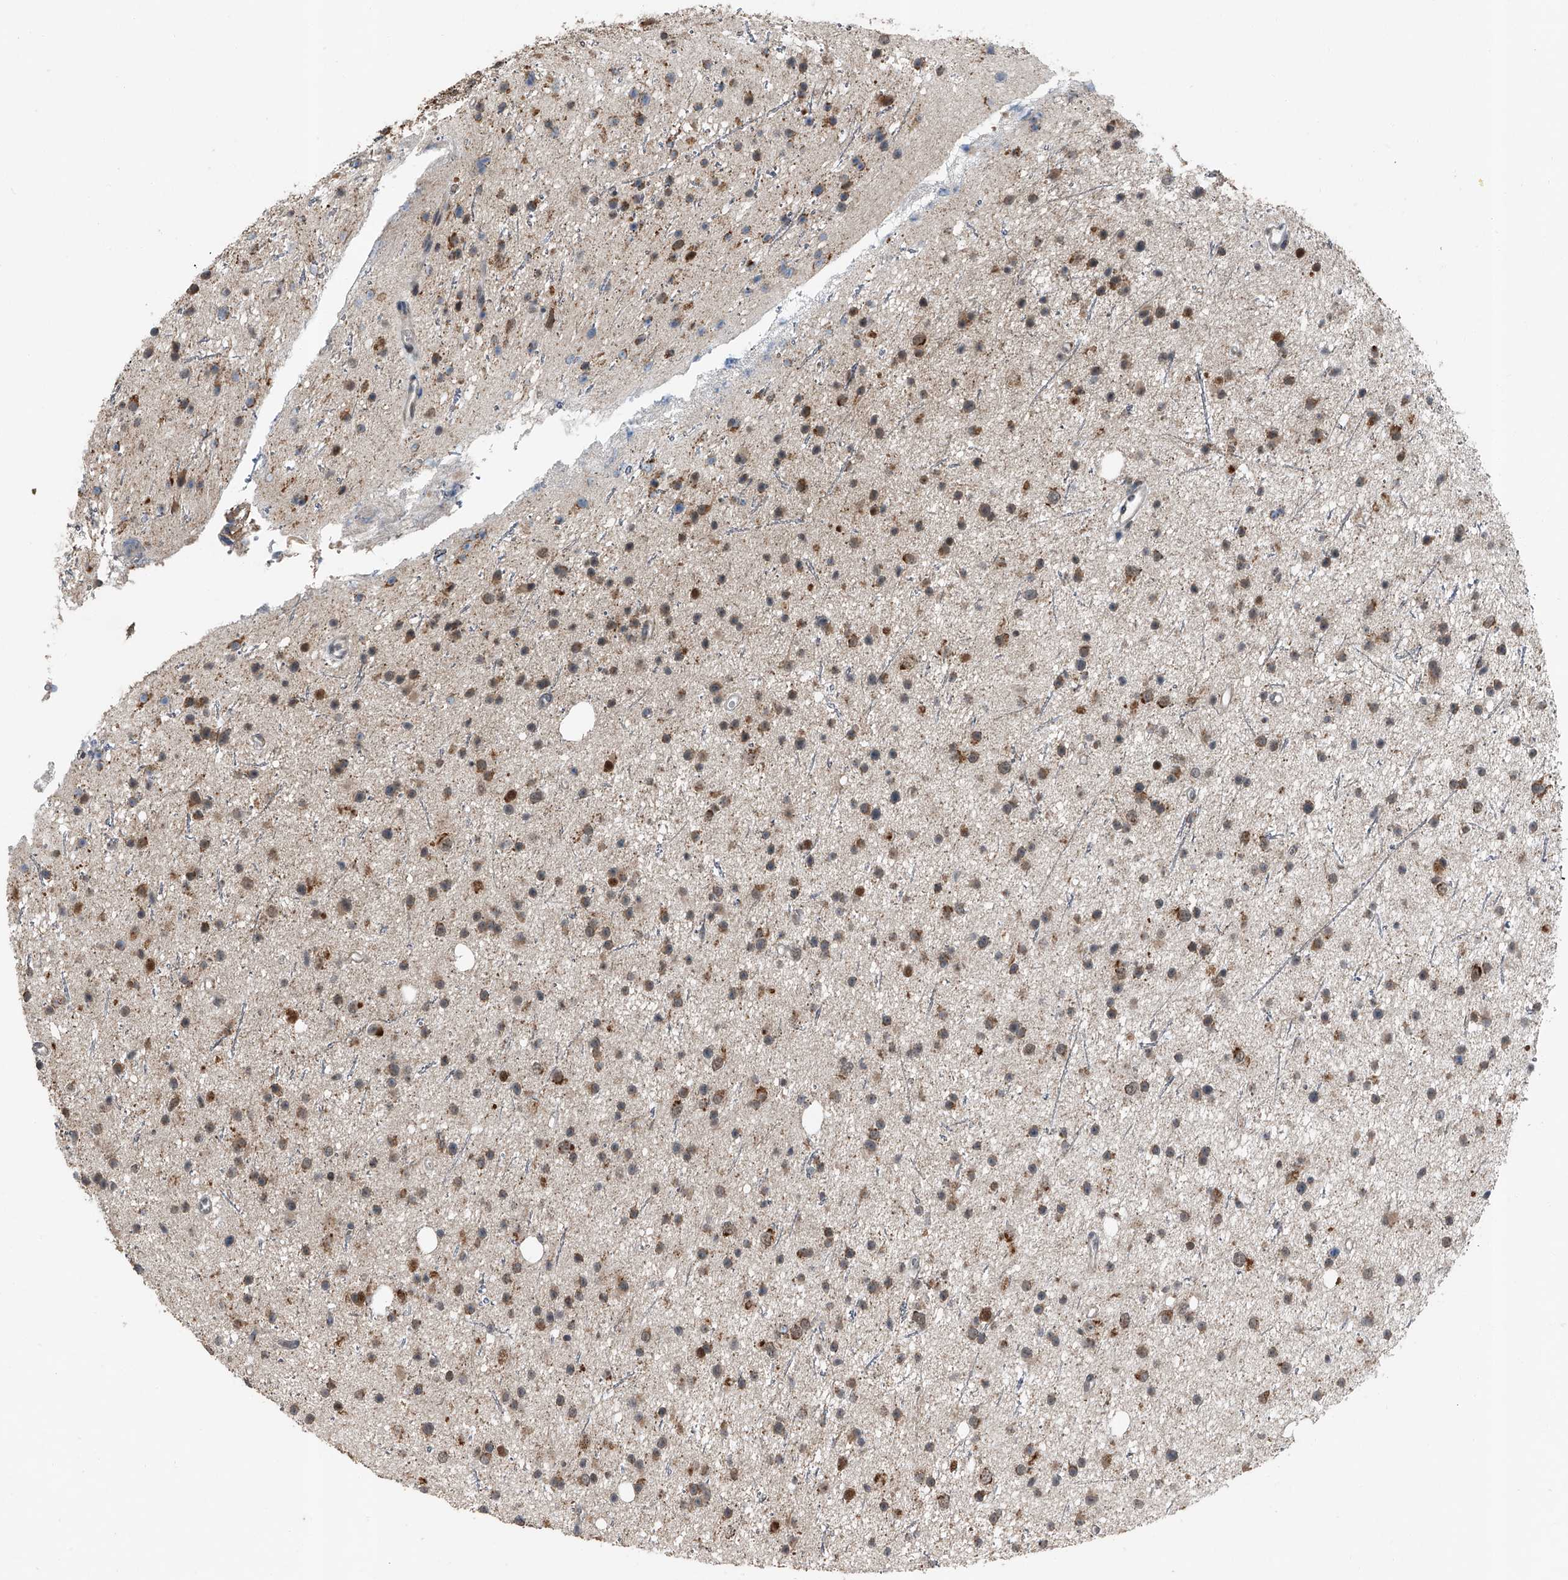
{"staining": {"intensity": "moderate", "quantity": ">75%", "location": "cytoplasmic/membranous"}, "tissue": "glioma", "cell_type": "Tumor cells", "image_type": "cancer", "snomed": [{"axis": "morphology", "description": "Glioma, malignant, Low grade"}, {"axis": "topography", "description": "Cerebral cortex"}], "caption": "A micrograph of human low-grade glioma (malignant) stained for a protein reveals moderate cytoplasmic/membranous brown staining in tumor cells. Nuclei are stained in blue.", "gene": "CHRNA7", "patient": {"sex": "female", "age": 39}}